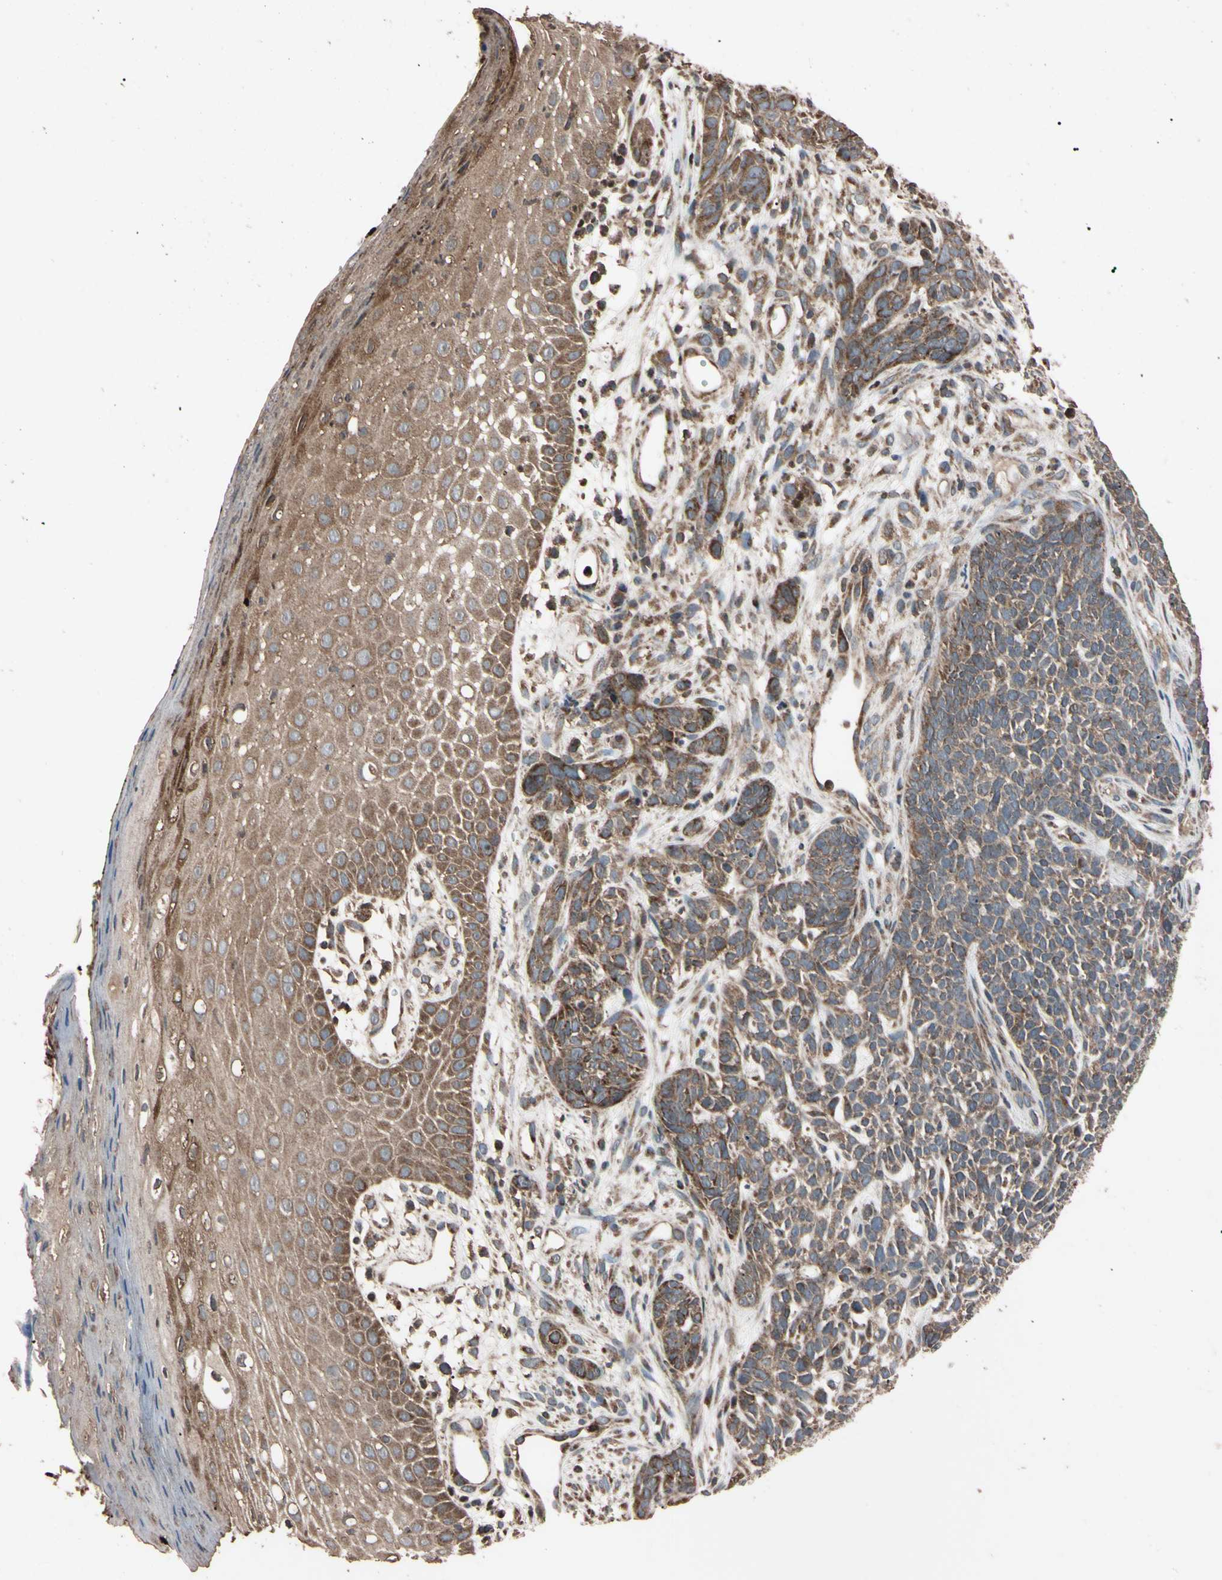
{"staining": {"intensity": "weak", "quantity": ">75%", "location": "cytoplasmic/membranous"}, "tissue": "skin cancer", "cell_type": "Tumor cells", "image_type": "cancer", "snomed": [{"axis": "morphology", "description": "Basal cell carcinoma"}, {"axis": "topography", "description": "Skin"}], "caption": "A micrograph of basal cell carcinoma (skin) stained for a protein shows weak cytoplasmic/membranous brown staining in tumor cells.", "gene": "TNFRSF1A", "patient": {"sex": "female", "age": 84}}